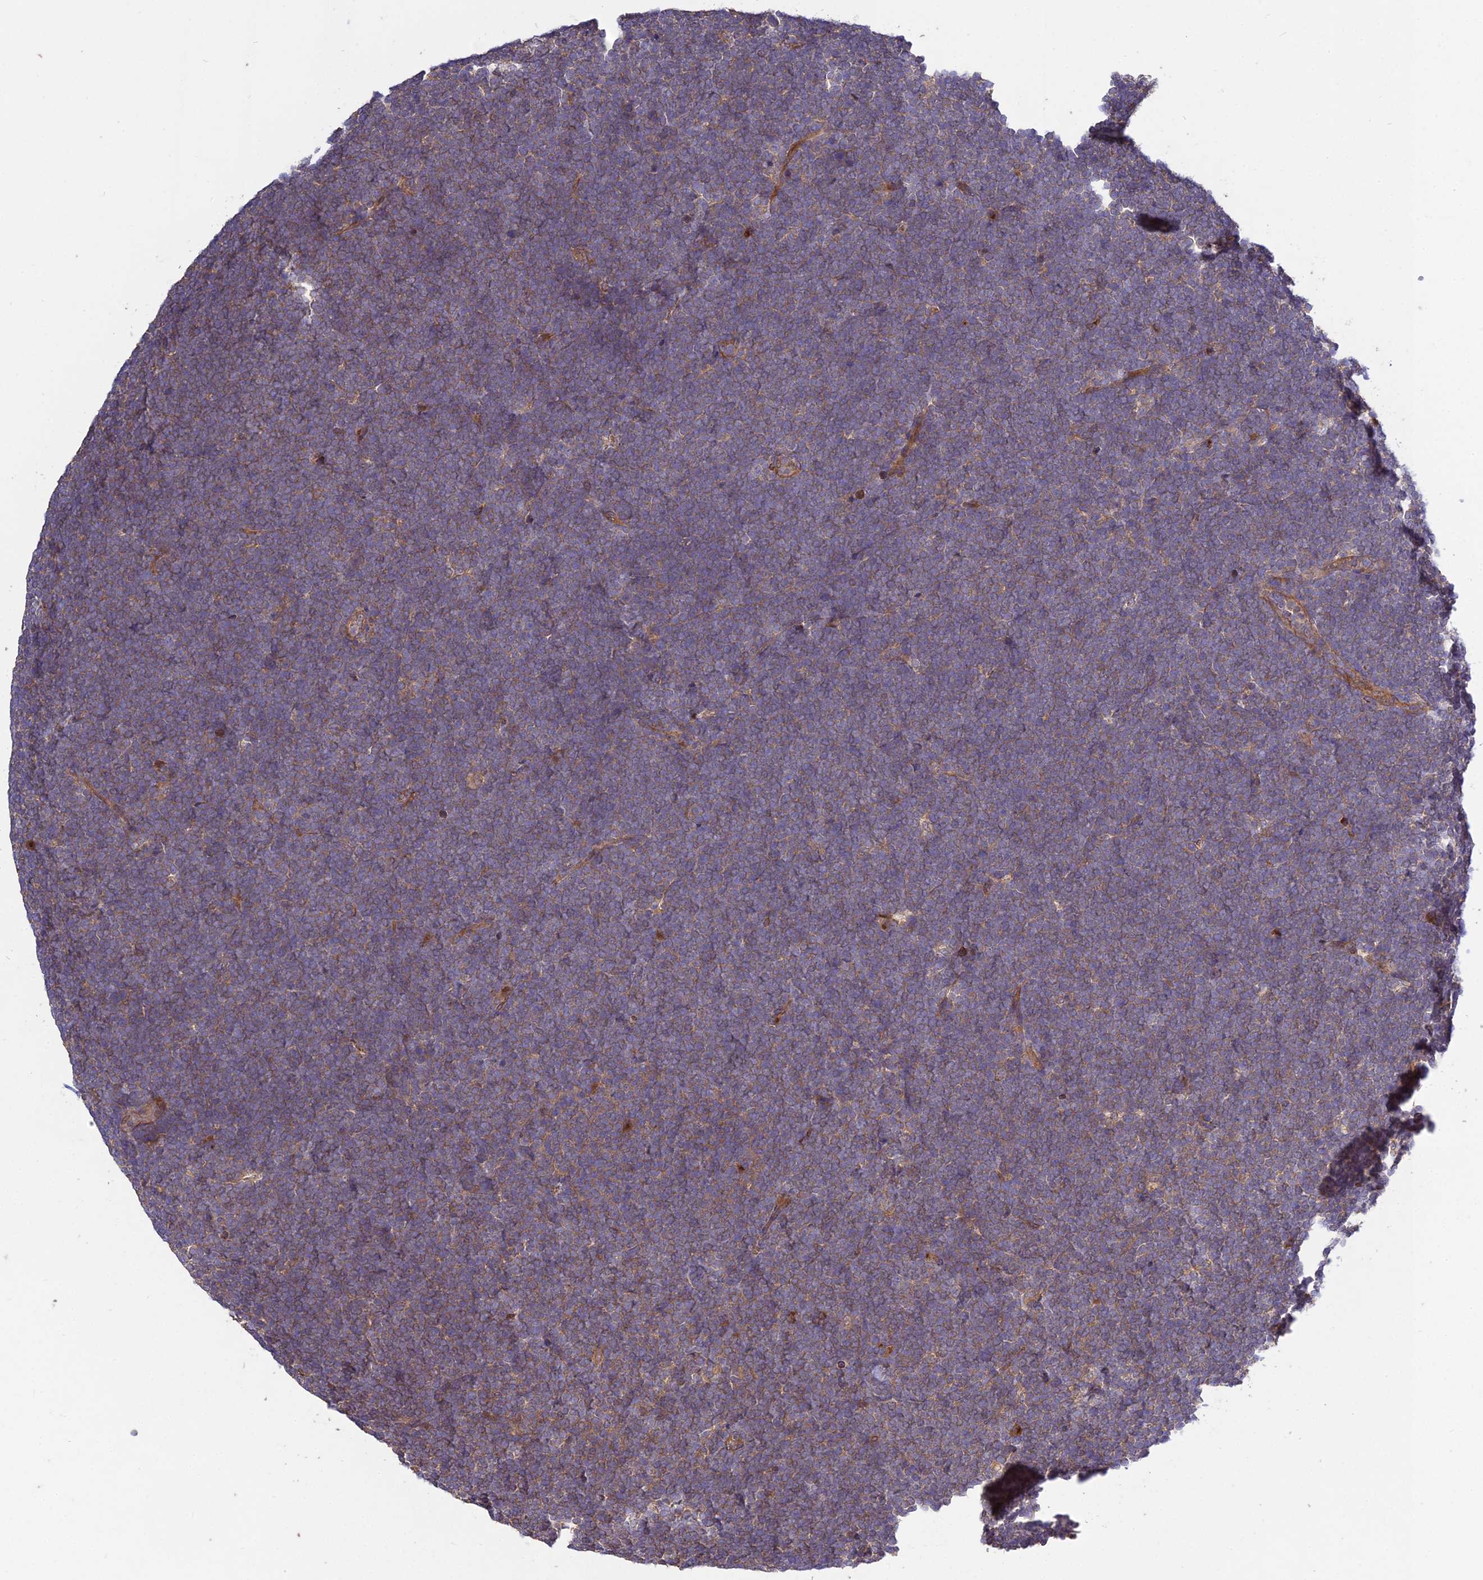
{"staining": {"intensity": "moderate", "quantity": "25%-75%", "location": "cytoplasmic/membranous"}, "tissue": "lymphoma", "cell_type": "Tumor cells", "image_type": "cancer", "snomed": [{"axis": "morphology", "description": "Malignant lymphoma, non-Hodgkin's type, High grade"}, {"axis": "topography", "description": "Lymph node"}], "caption": "Immunohistochemistry (IHC) of high-grade malignant lymphoma, non-Hodgkin's type exhibits medium levels of moderate cytoplasmic/membranous positivity in about 25%-75% of tumor cells.", "gene": "GRTP1", "patient": {"sex": "male", "age": 13}}